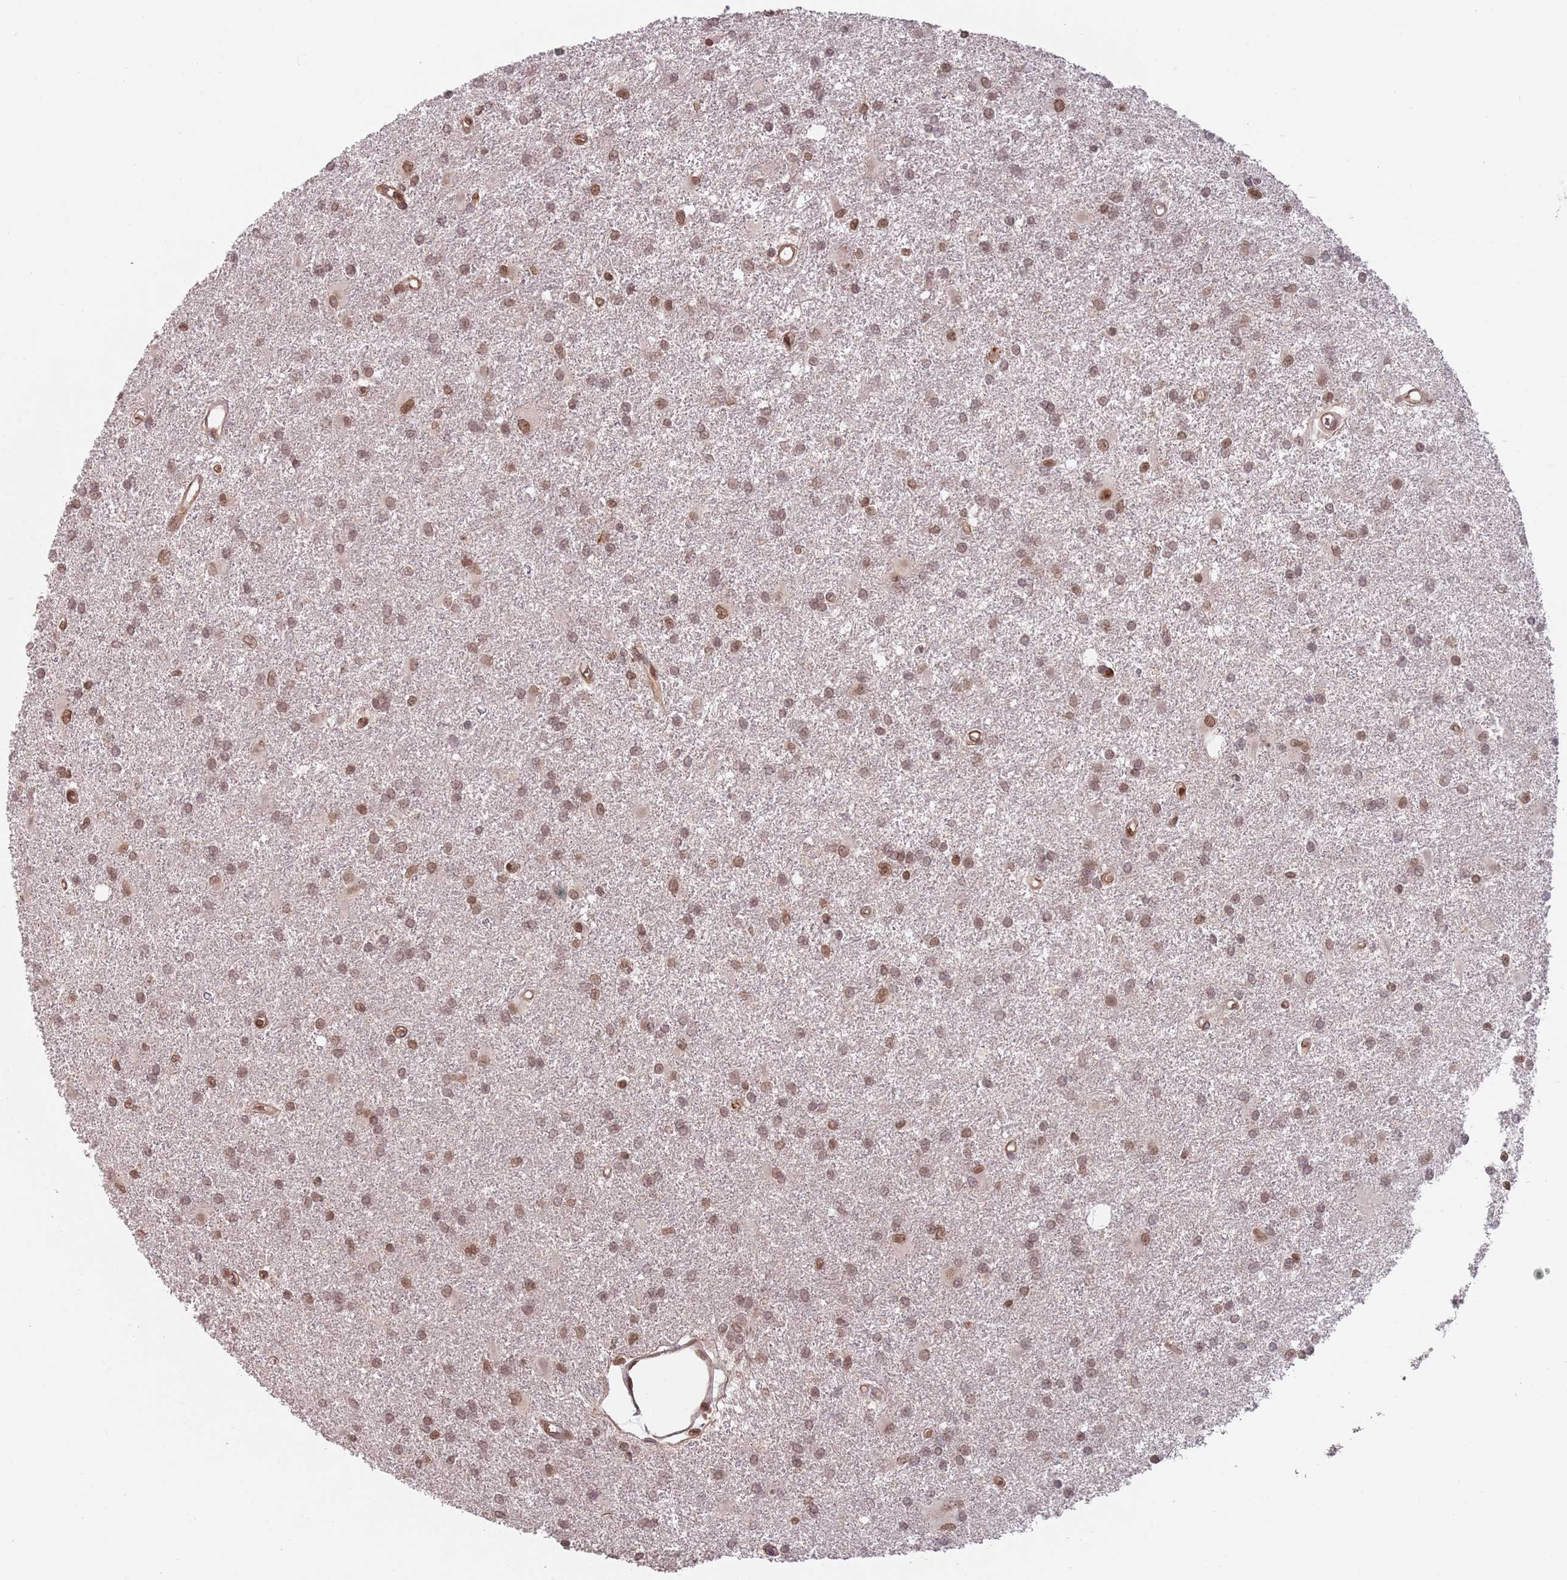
{"staining": {"intensity": "moderate", "quantity": ">75%", "location": "nuclear"}, "tissue": "glioma", "cell_type": "Tumor cells", "image_type": "cancer", "snomed": [{"axis": "morphology", "description": "Glioma, malignant, High grade"}, {"axis": "topography", "description": "Brain"}], "caption": "IHC photomicrograph of human glioma stained for a protein (brown), which demonstrates medium levels of moderate nuclear expression in approximately >75% of tumor cells.", "gene": "NUP50", "patient": {"sex": "female", "age": 50}}